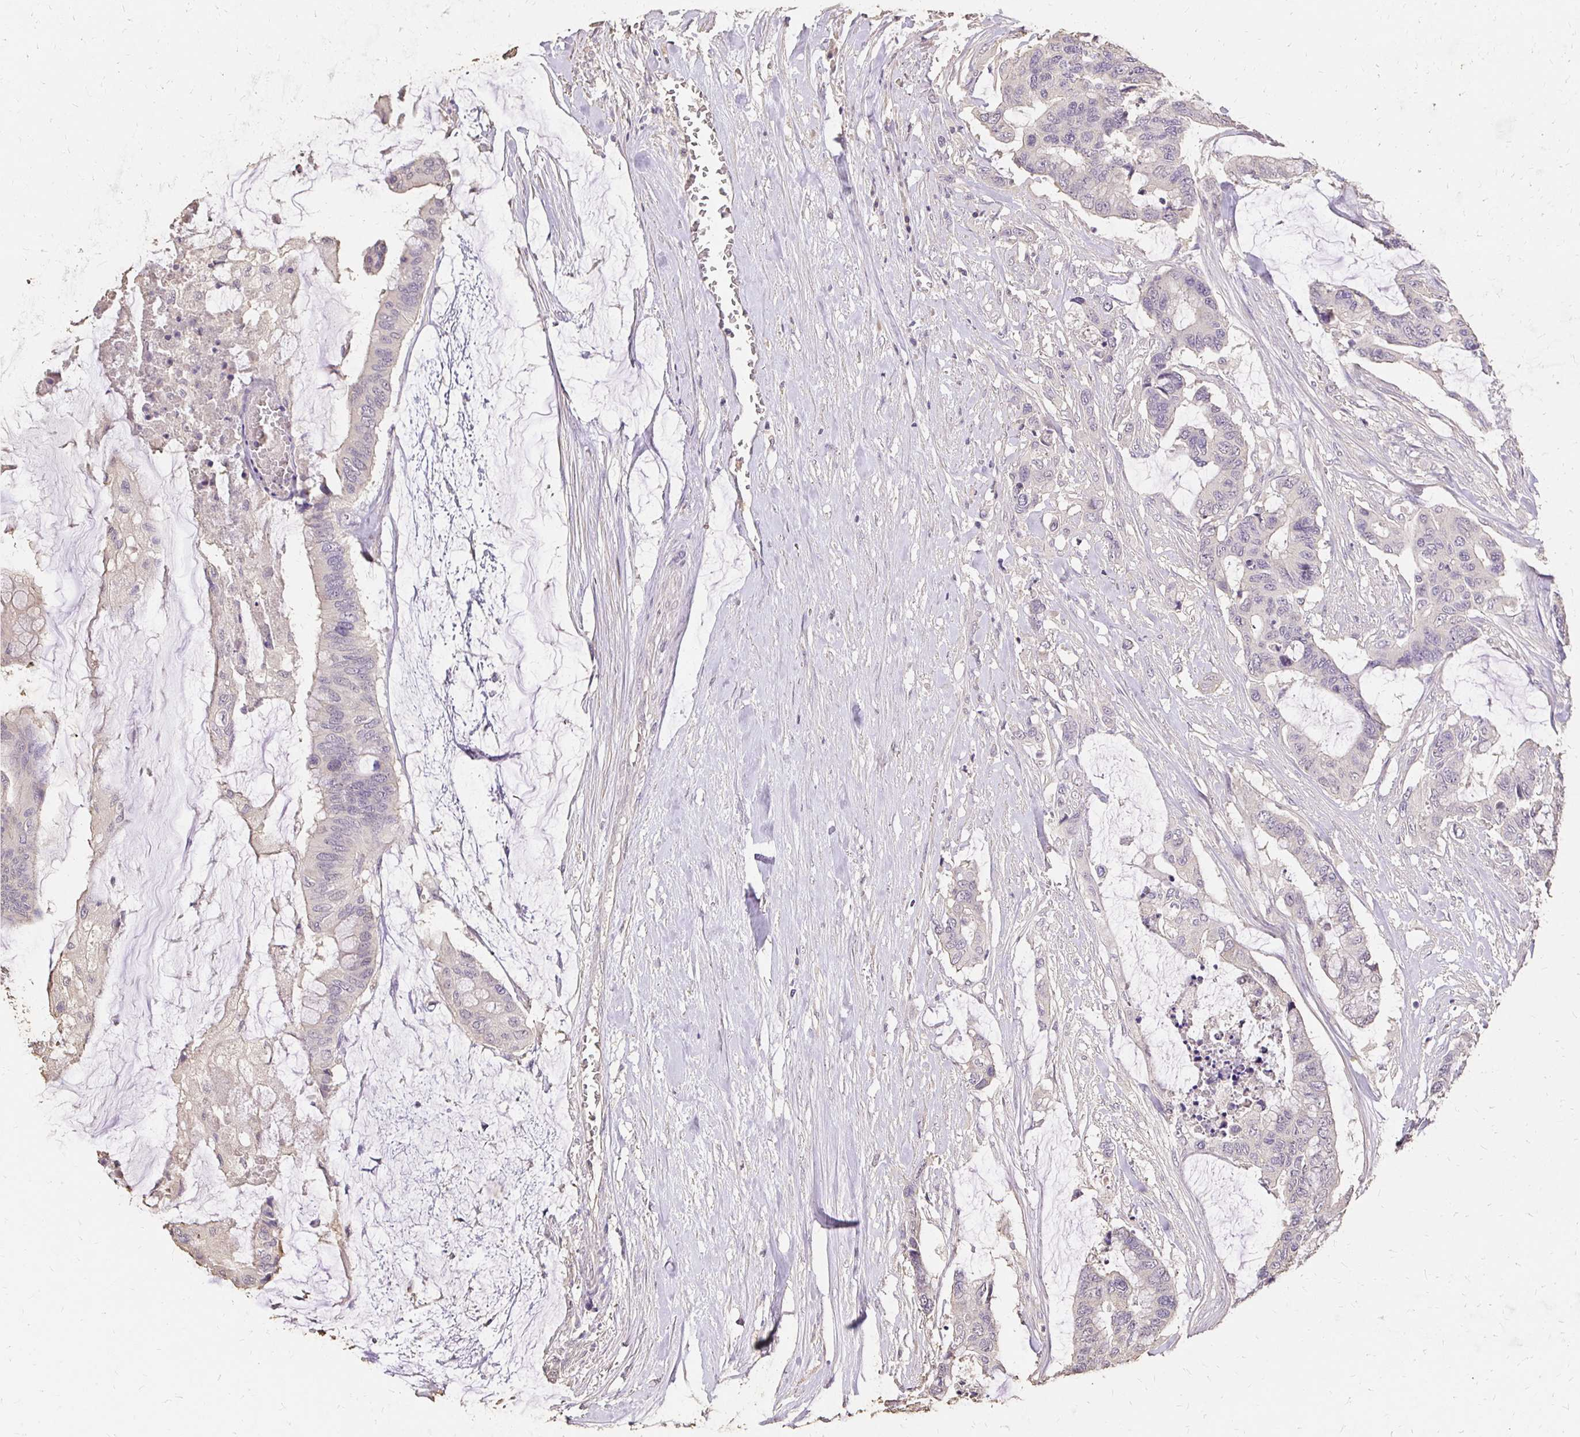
{"staining": {"intensity": "negative", "quantity": "none", "location": "none"}, "tissue": "colorectal cancer", "cell_type": "Tumor cells", "image_type": "cancer", "snomed": [{"axis": "morphology", "description": "Adenocarcinoma, NOS"}, {"axis": "topography", "description": "Rectum"}], "caption": "Immunohistochemical staining of human adenocarcinoma (colorectal) exhibits no significant positivity in tumor cells.", "gene": "UGT1A6", "patient": {"sex": "female", "age": 59}}